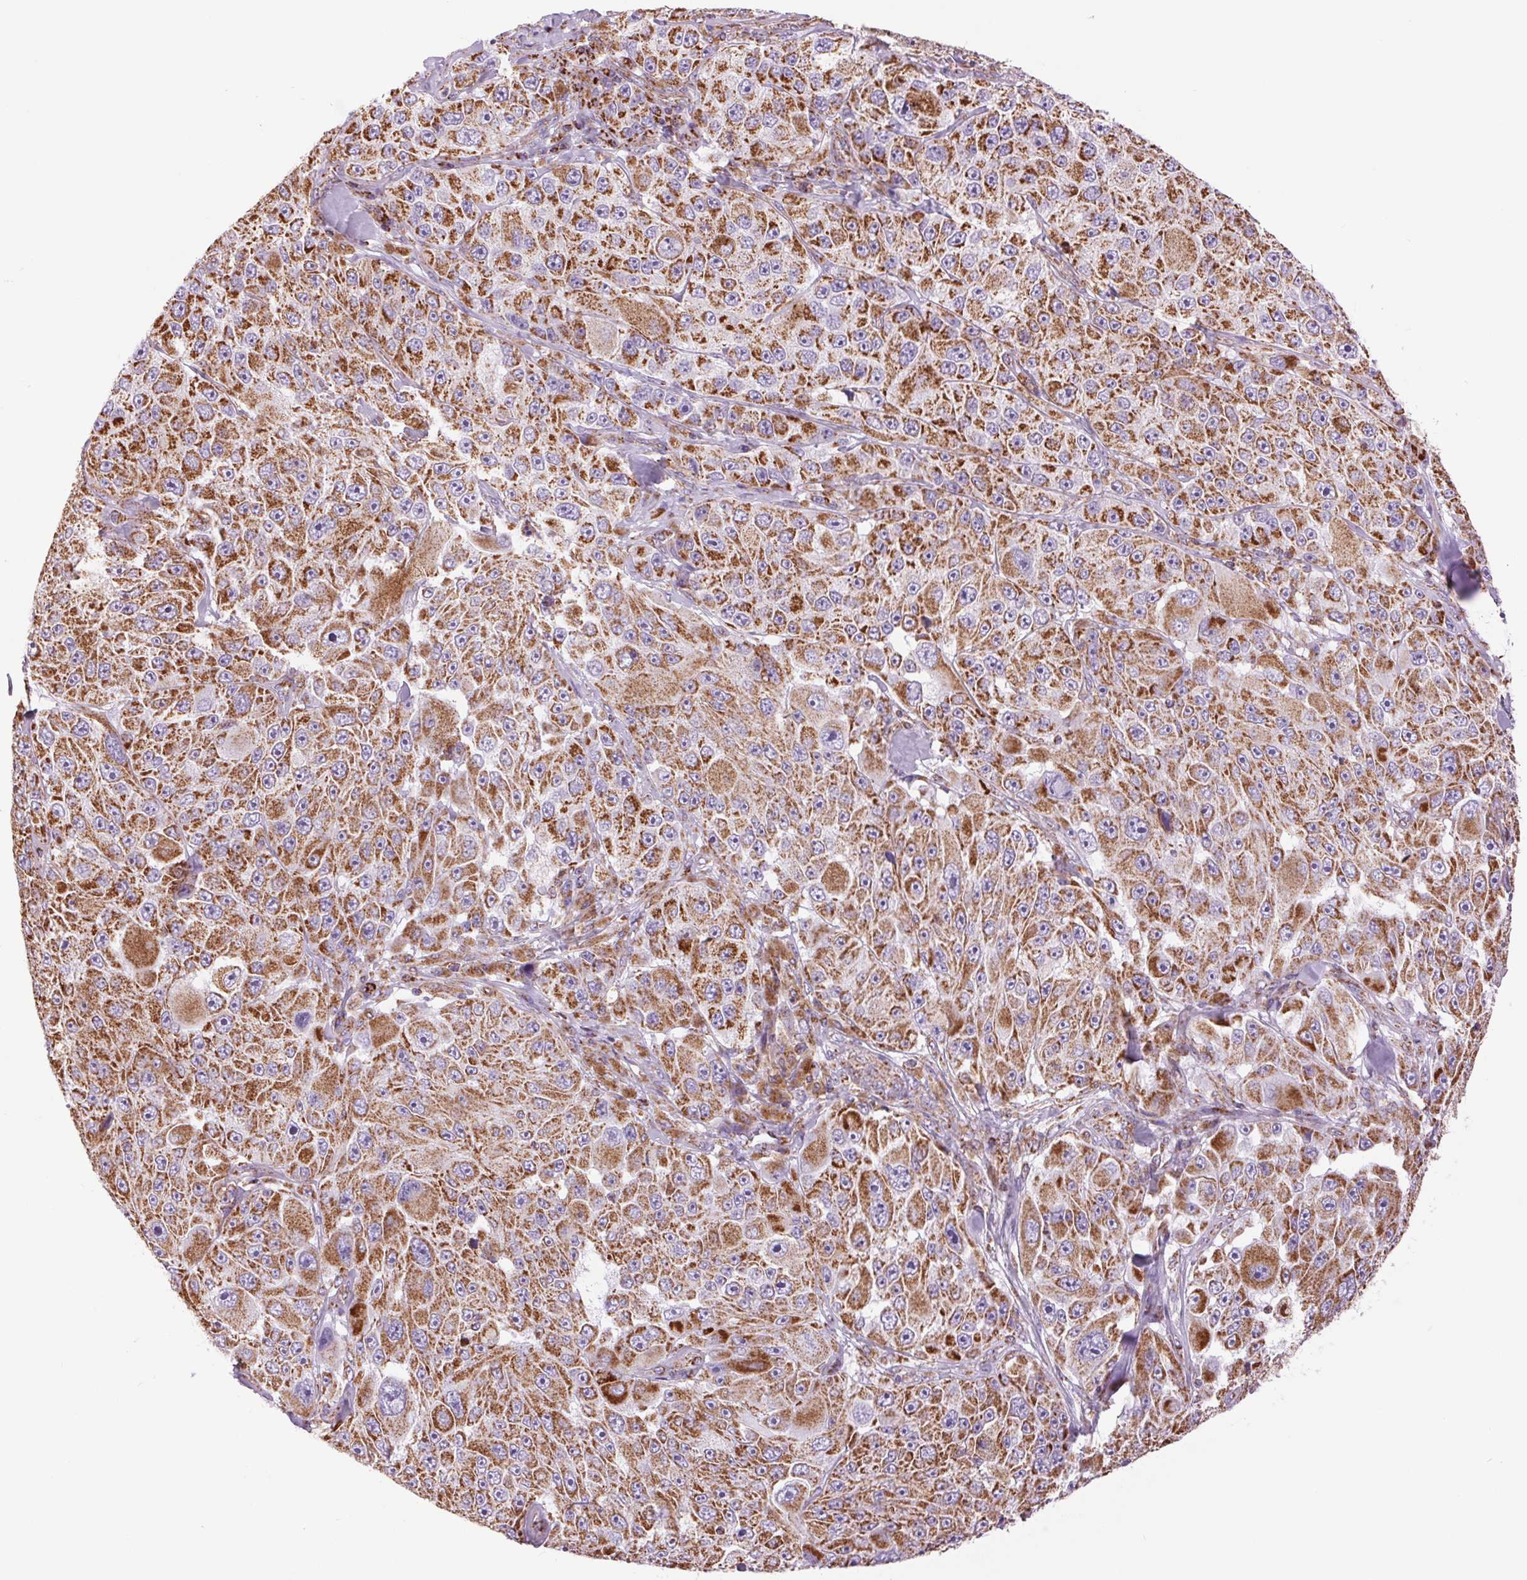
{"staining": {"intensity": "moderate", "quantity": ">75%", "location": "cytoplasmic/membranous"}, "tissue": "melanoma", "cell_type": "Tumor cells", "image_type": "cancer", "snomed": [{"axis": "morphology", "description": "Malignant melanoma, Metastatic site"}, {"axis": "topography", "description": "Lymph node"}], "caption": "Malignant melanoma (metastatic site) stained with DAB (3,3'-diaminobenzidine) immunohistochemistry (IHC) reveals medium levels of moderate cytoplasmic/membranous staining in about >75% of tumor cells.", "gene": "ATP5PB", "patient": {"sex": "male", "age": 62}}